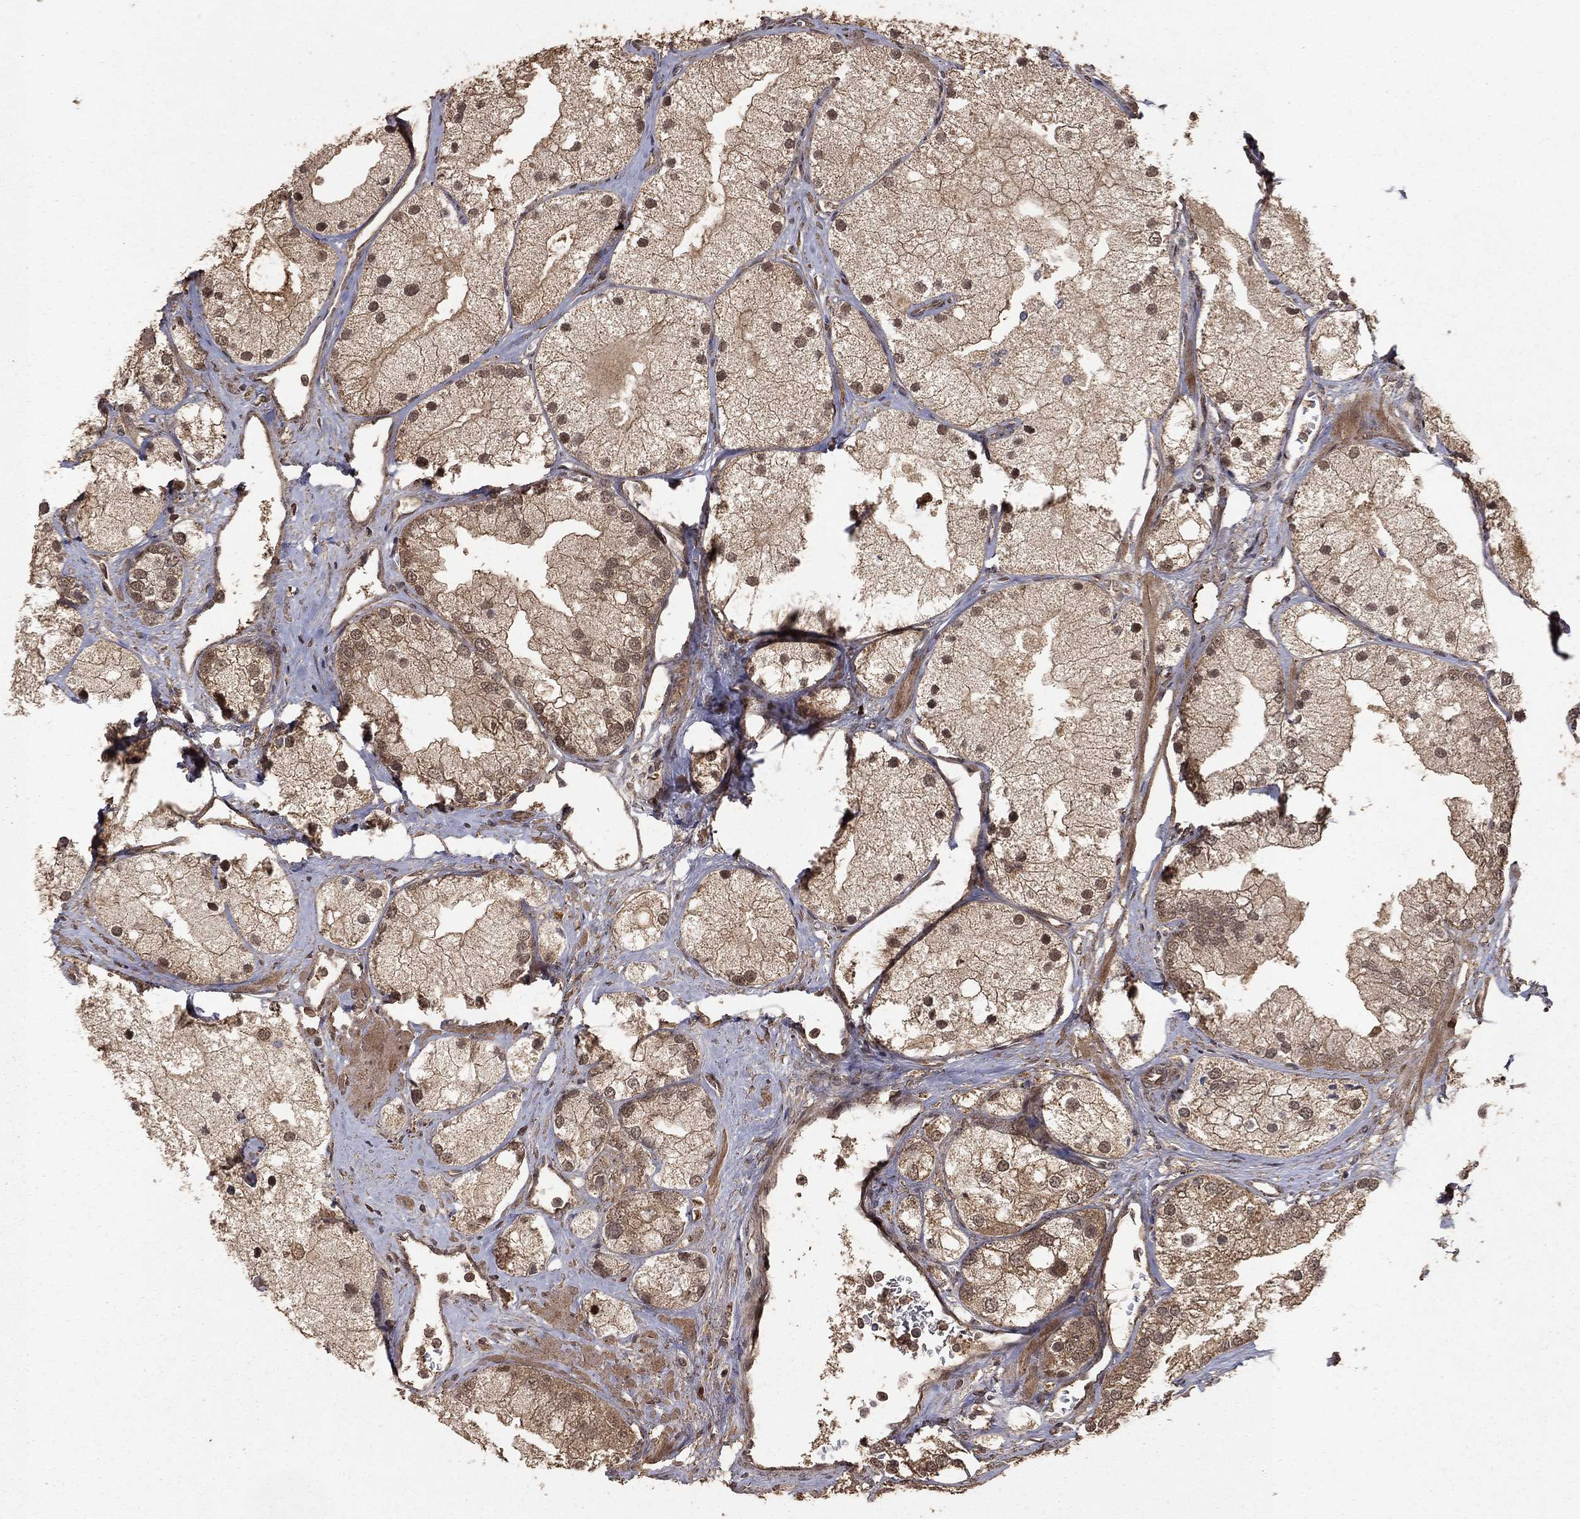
{"staining": {"intensity": "moderate", "quantity": "25%-75%", "location": "cytoplasmic/membranous,nuclear"}, "tissue": "prostate cancer", "cell_type": "Tumor cells", "image_type": "cancer", "snomed": [{"axis": "morphology", "description": "Adenocarcinoma, NOS"}, {"axis": "topography", "description": "Prostate and seminal vesicle, NOS"}, {"axis": "topography", "description": "Prostate"}], "caption": "Protein staining of adenocarcinoma (prostate) tissue demonstrates moderate cytoplasmic/membranous and nuclear expression in approximately 25%-75% of tumor cells. (DAB IHC with brightfield microscopy, high magnification).", "gene": "PRDM1", "patient": {"sex": "male", "age": 79}}